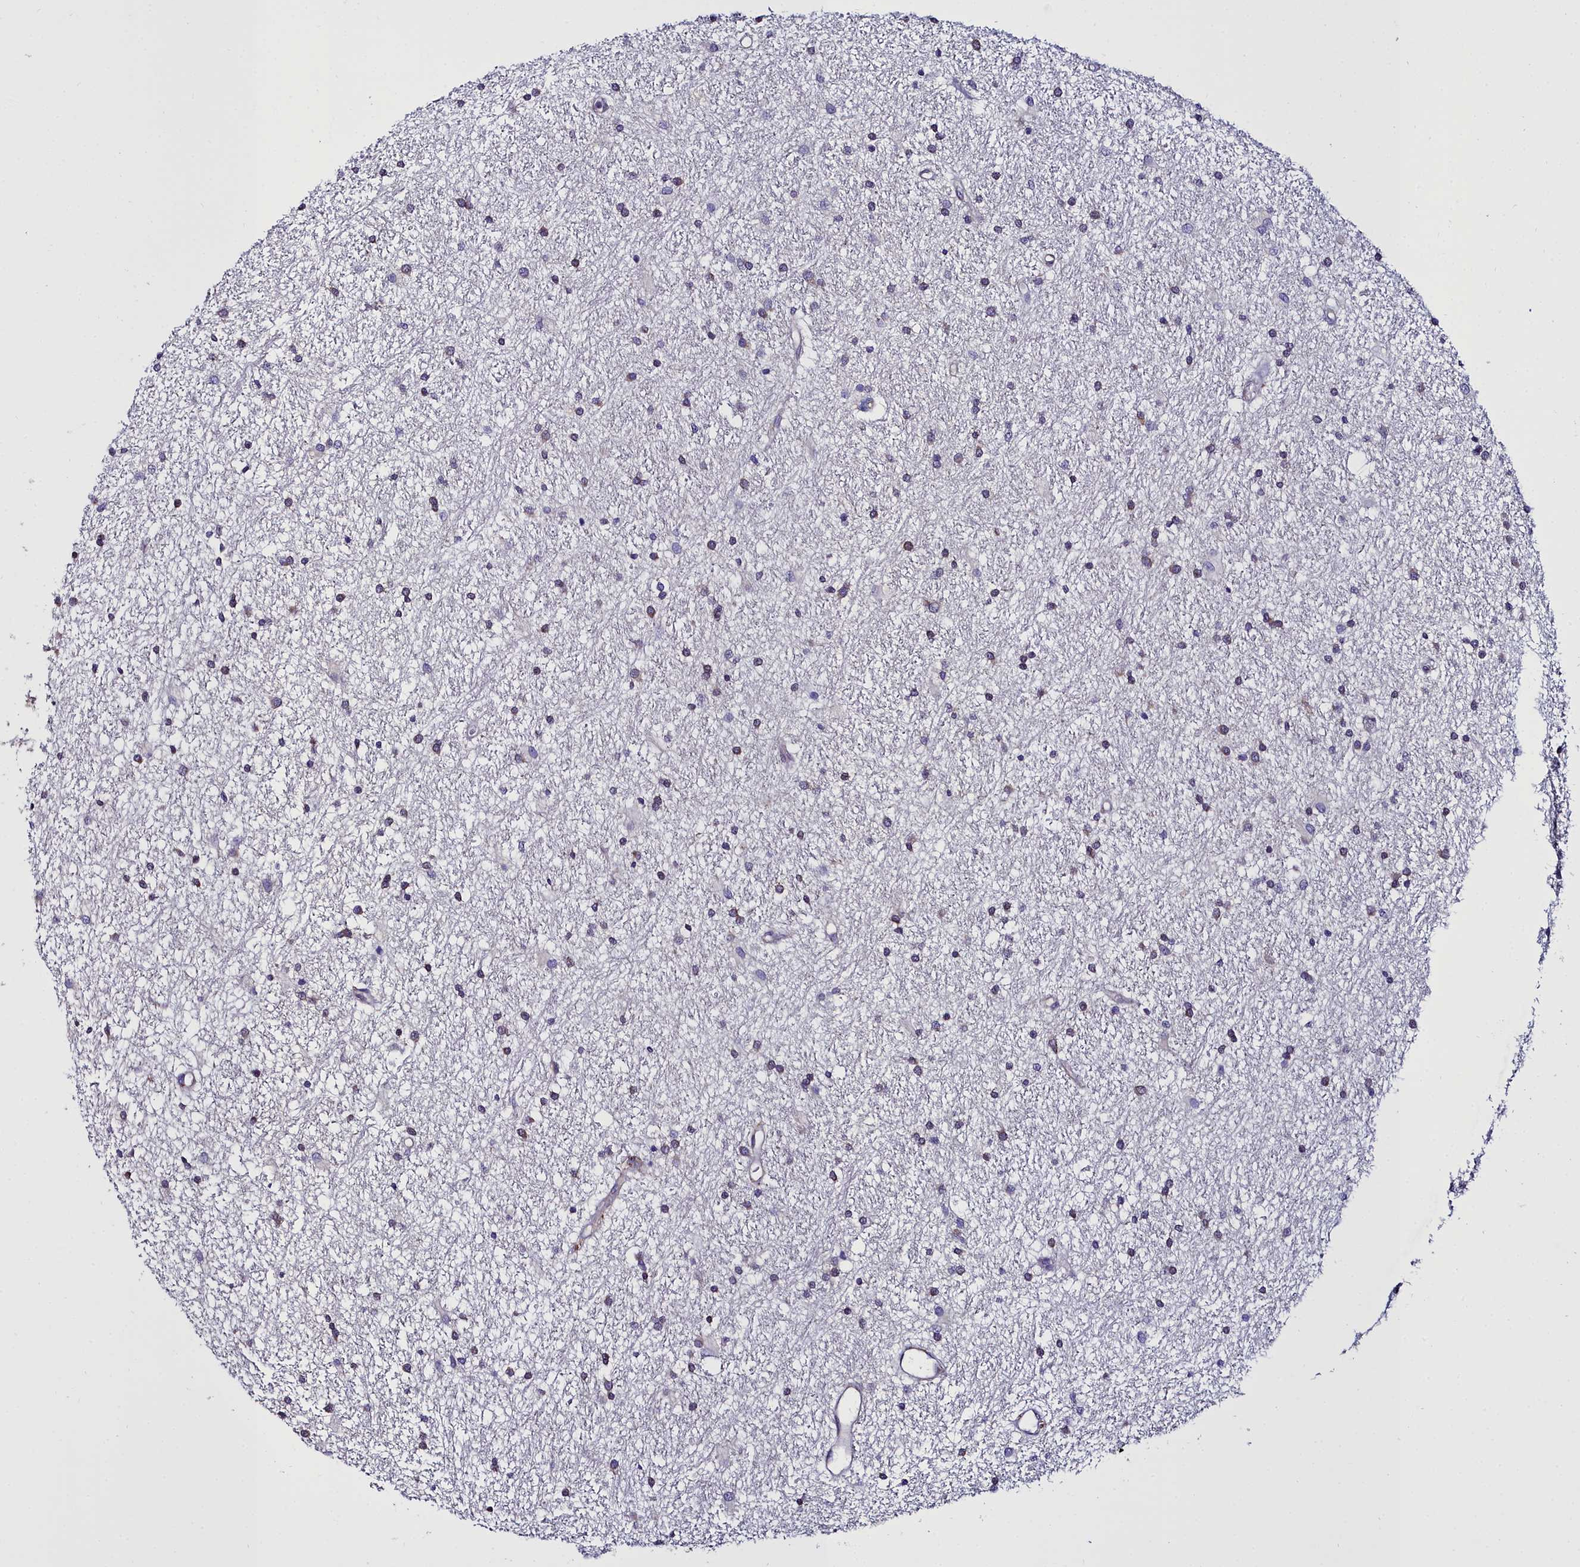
{"staining": {"intensity": "weak", "quantity": "<25%", "location": "cytoplasmic/membranous"}, "tissue": "glioma", "cell_type": "Tumor cells", "image_type": "cancer", "snomed": [{"axis": "morphology", "description": "Glioma, malignant, High grade"}, {"axis": "topography", "description": "Brain"}], "caption": "Immunohistochemistry image of neoplastic tissue: human glioma stained with DAB (3,3'-diaminobenzidine) shows no significant protein expression in tumor cells.", "gene": "TXNDC5", "patient": {"sex": "male", "age": 77}}